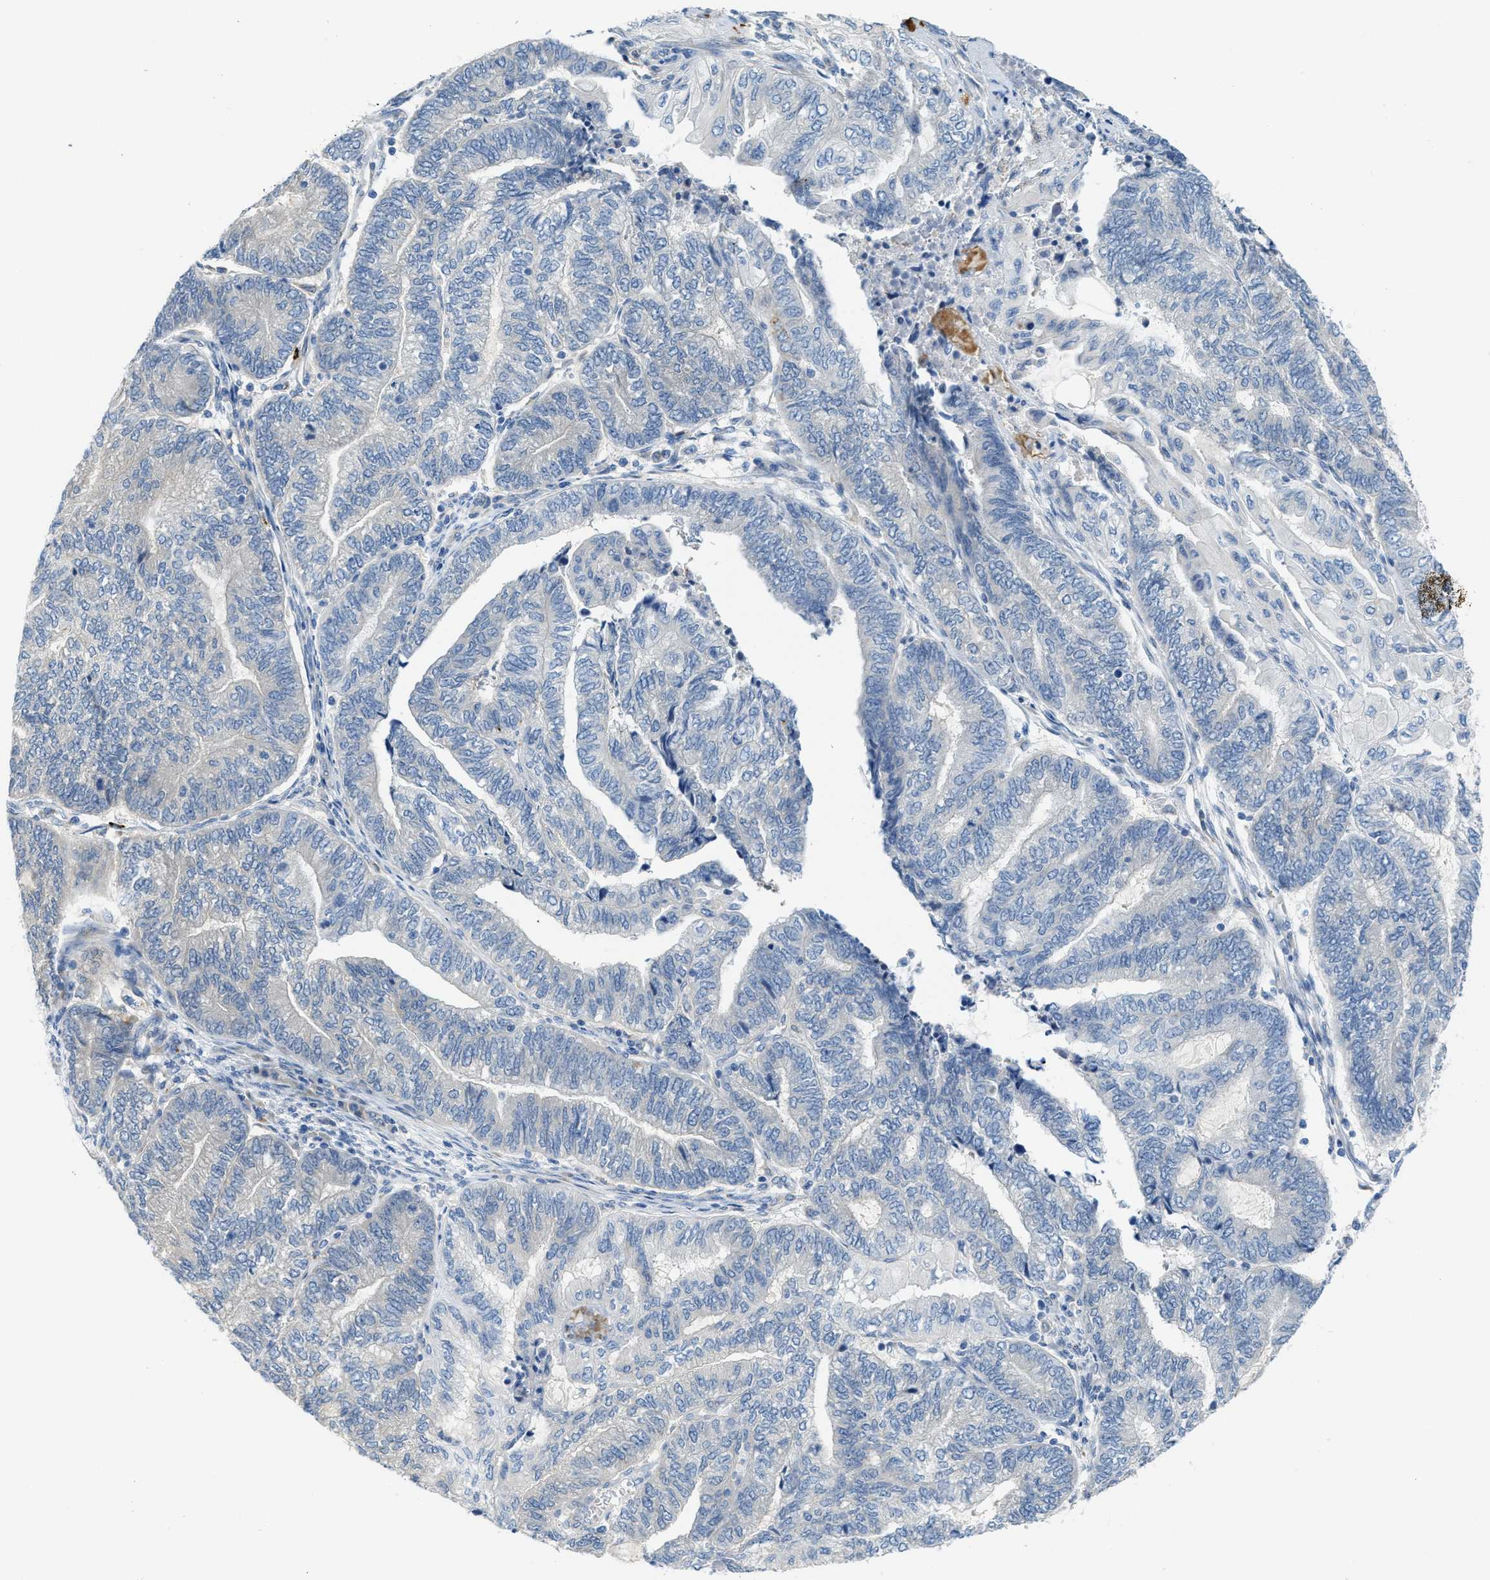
{"staining": {"intensity": "negative", "quantity": "none", "location": "none"}, "tissue": "endometrial cancer", "cell_type": "Tumor cells", "image_type": "cancer", "snomed": [{"axis": "morphology", "description": "Adenocarcinoma, NOS"}, {"axis": "topography", "description": "Uterus"}, {"axis": "topography", "description": "Endometrium"}], "caption": "DAB immunohistochemical staining of human adenocarcinoma (endometrial) shows no significant staining in tumor cells.", "gene": "KLHDC10", "patient": {"sex": "female", "age": 70}}